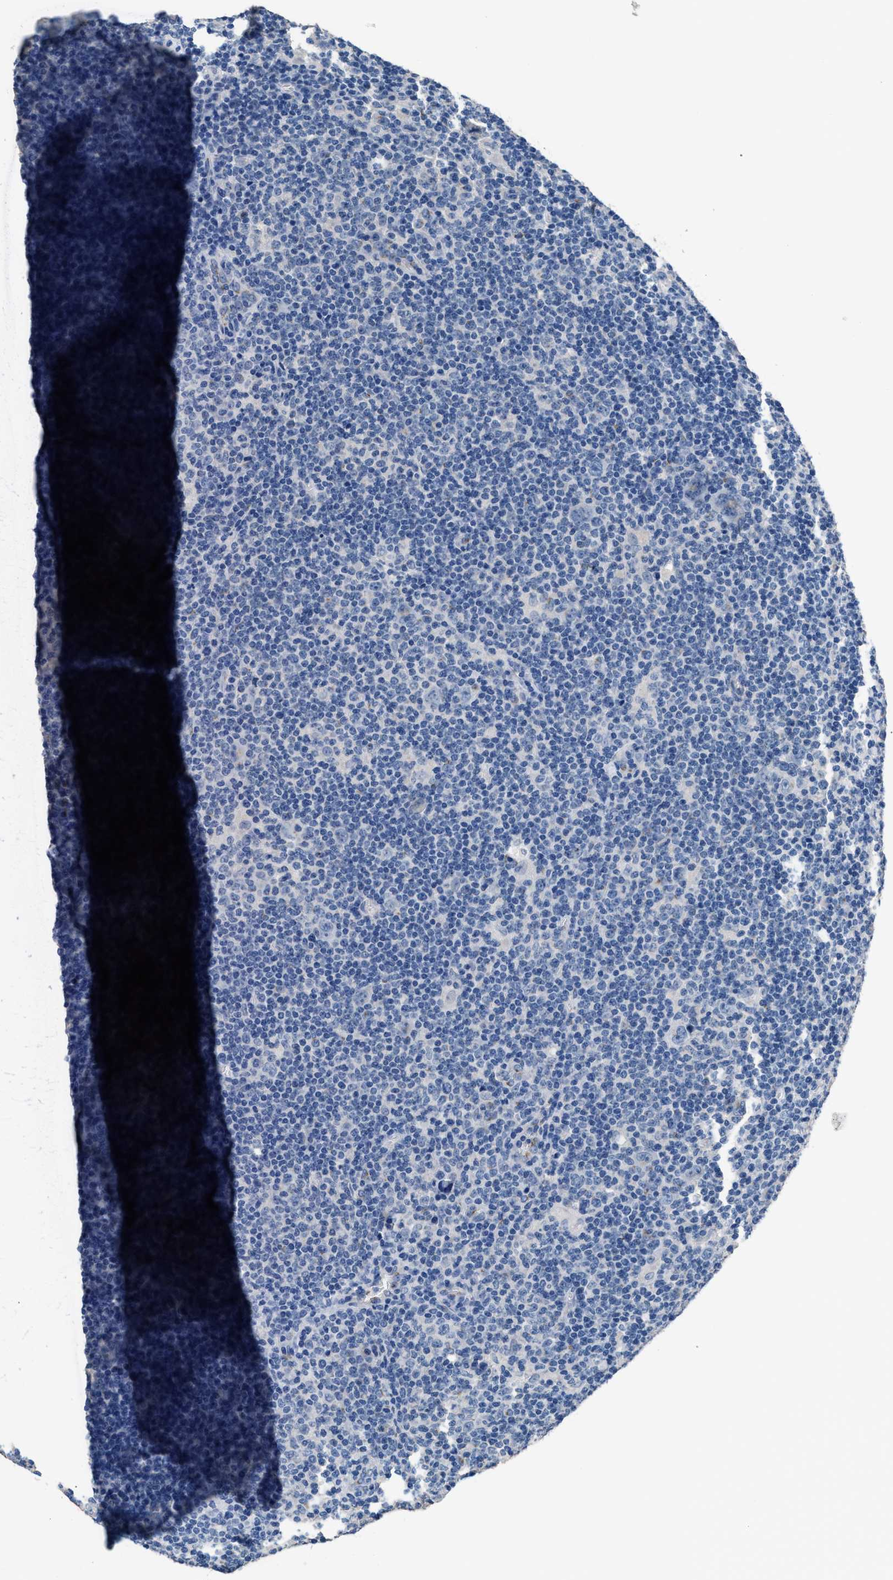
{"staining": {"intensity": "negative", "quantity": "none", "location": "none"}, "tissue": "lymphoma", "cell_type": "Tumor cells", "image_type": "cancer", "snomed": [{"axis": "morphology", "description": "Hodgkin's disease, NOS"}, {"axis": "topography", "description": "Lymph node"}], "caption": "Photomicrograph shows no significant protein staining in tumor cells of Hodgkin's disease. (Brightfield microscopy of DAB (3,3'-diaminobenzidine) immunohistochemistry at high magnification).", "gene": "GOLM1", "patient": {"sex": "female", "age": 57}}